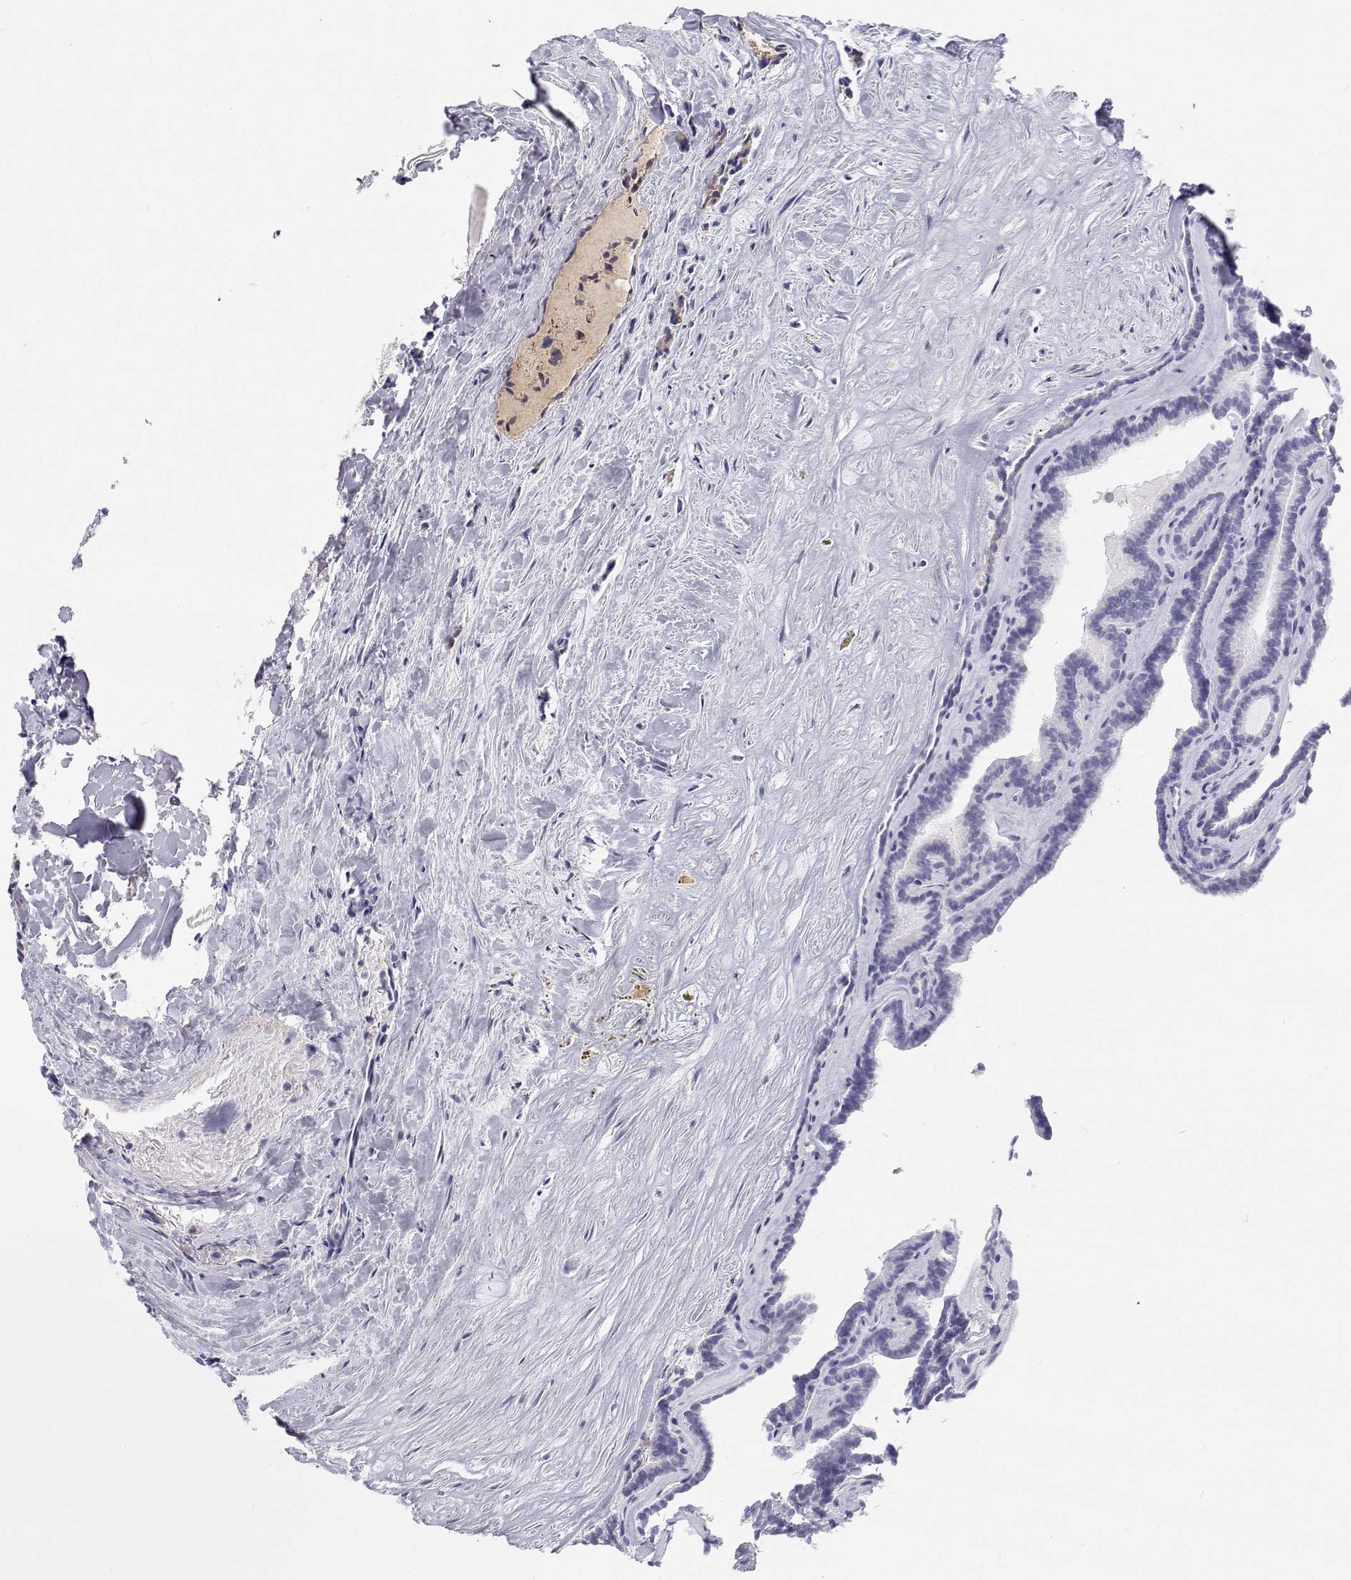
{"staining": {"intensity": "negative", "quantity": "none", "location": "none"}, "tissue": "thyroid cancer", "cell_type": "Tumor cells", "image_type": "cancer", "snomed": [{"axis": "morphology", "description": "Papillary adenocarcinoma, NOS"}, {"axis": "topography", "description": "Thyroid gland"}], "caption": "IHC micrograph of human papillary adenocarcinoma (thyroid) stained for a protein (brown), which displays no expression in tumor cells.", "gene": "SFTPB", "patient": {"sex": "female", "age": 21}}